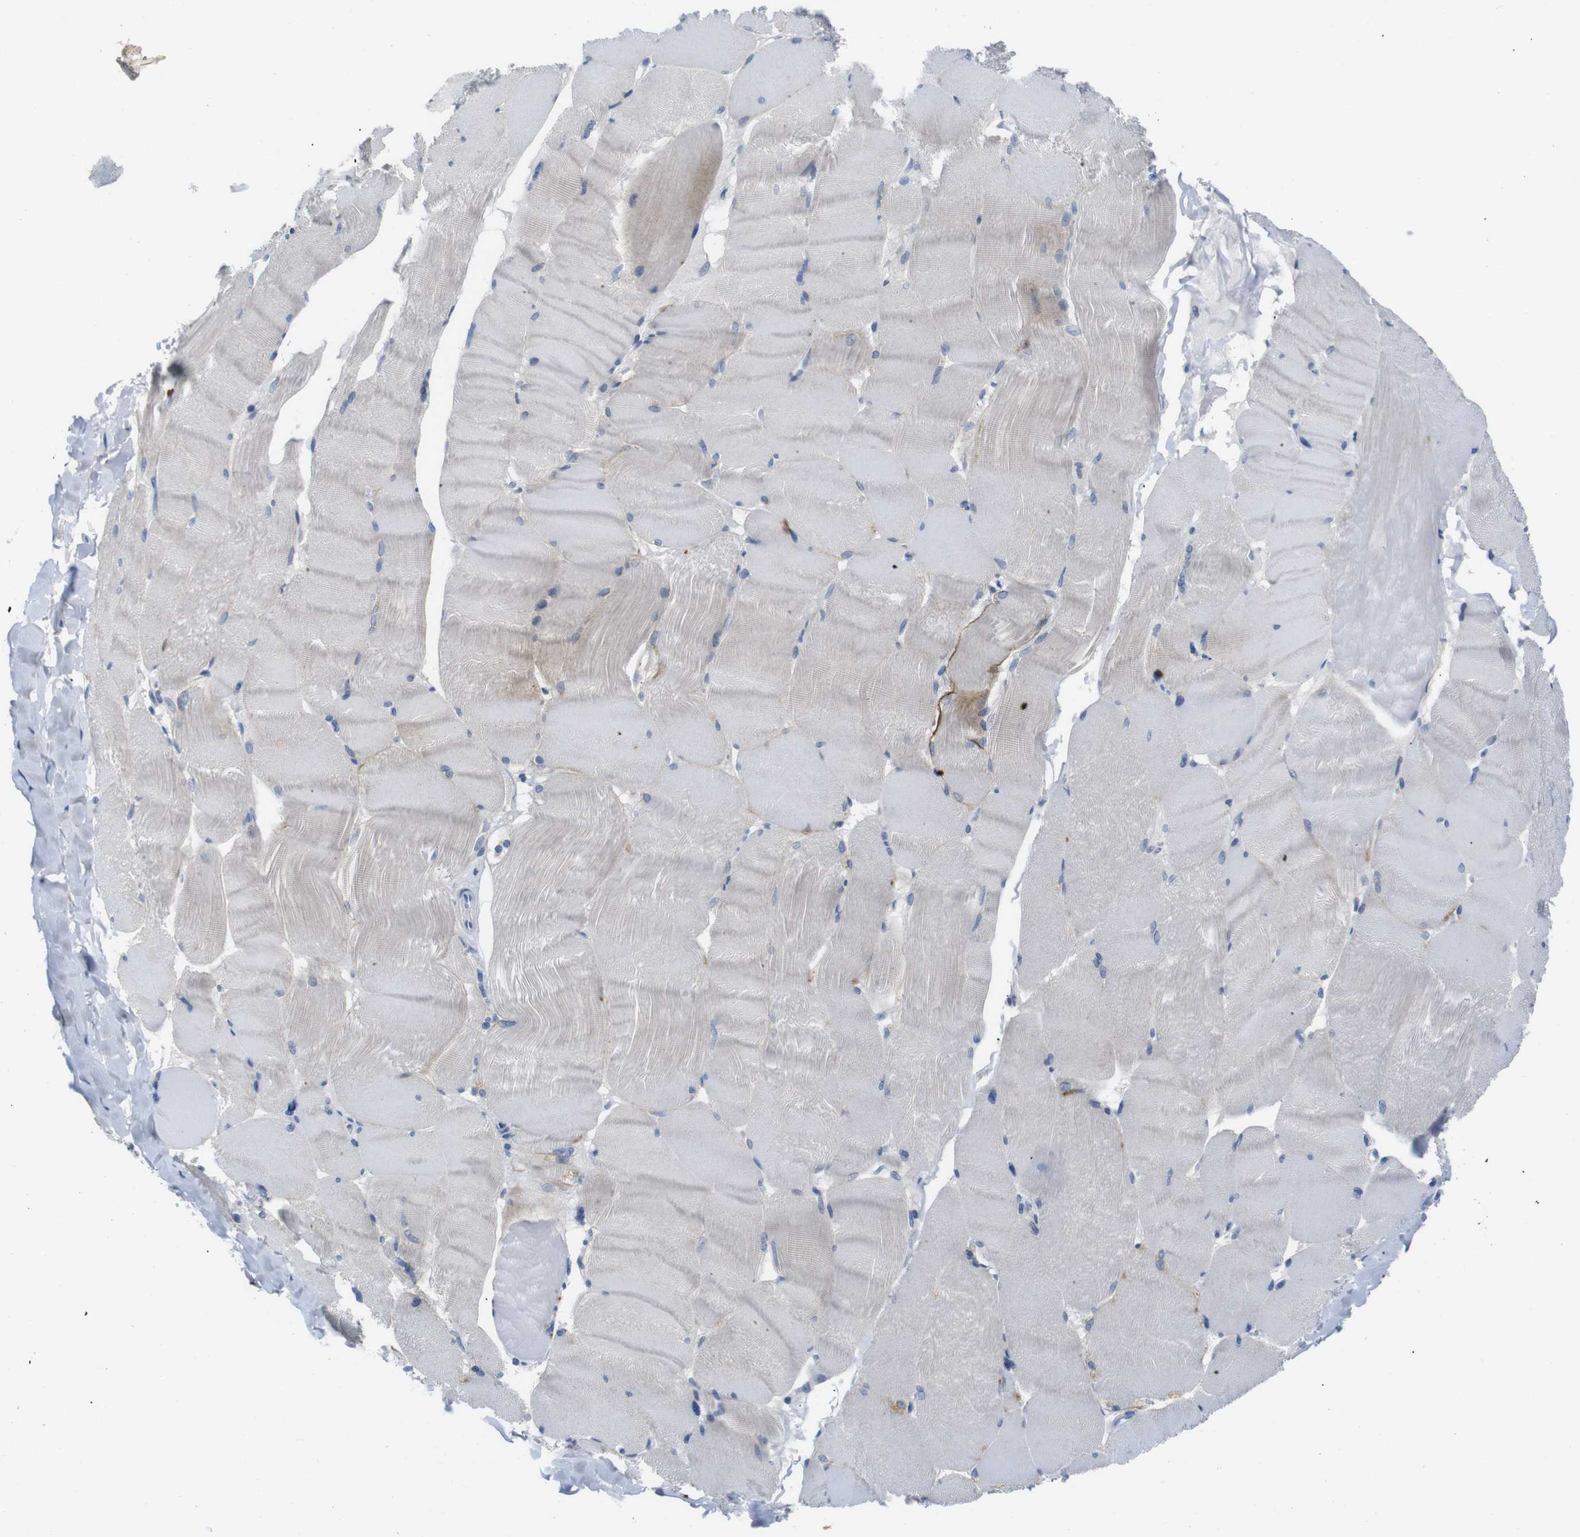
{"staining": {"intensity": "negative", "quantity": "none", "location": "none"}, "tissue": "skeletal muscle", "cell_type": "Myocytes", "image_type": "normal", "snomed": [{"axis": "morphology", "description": "Normal tissue, NOS"}, {"axis": "topography", "description": "Skin"}, {"axis": "topography", "description": "Skeletal muscle"}], "caption": "IHC histopathology image of unremarkable human skeletal muscle stained for a protein (brown), which exhibits no positivity in myocytes.", "gene": "ANK3", "patient": {"sex": "male", "age": 83}}